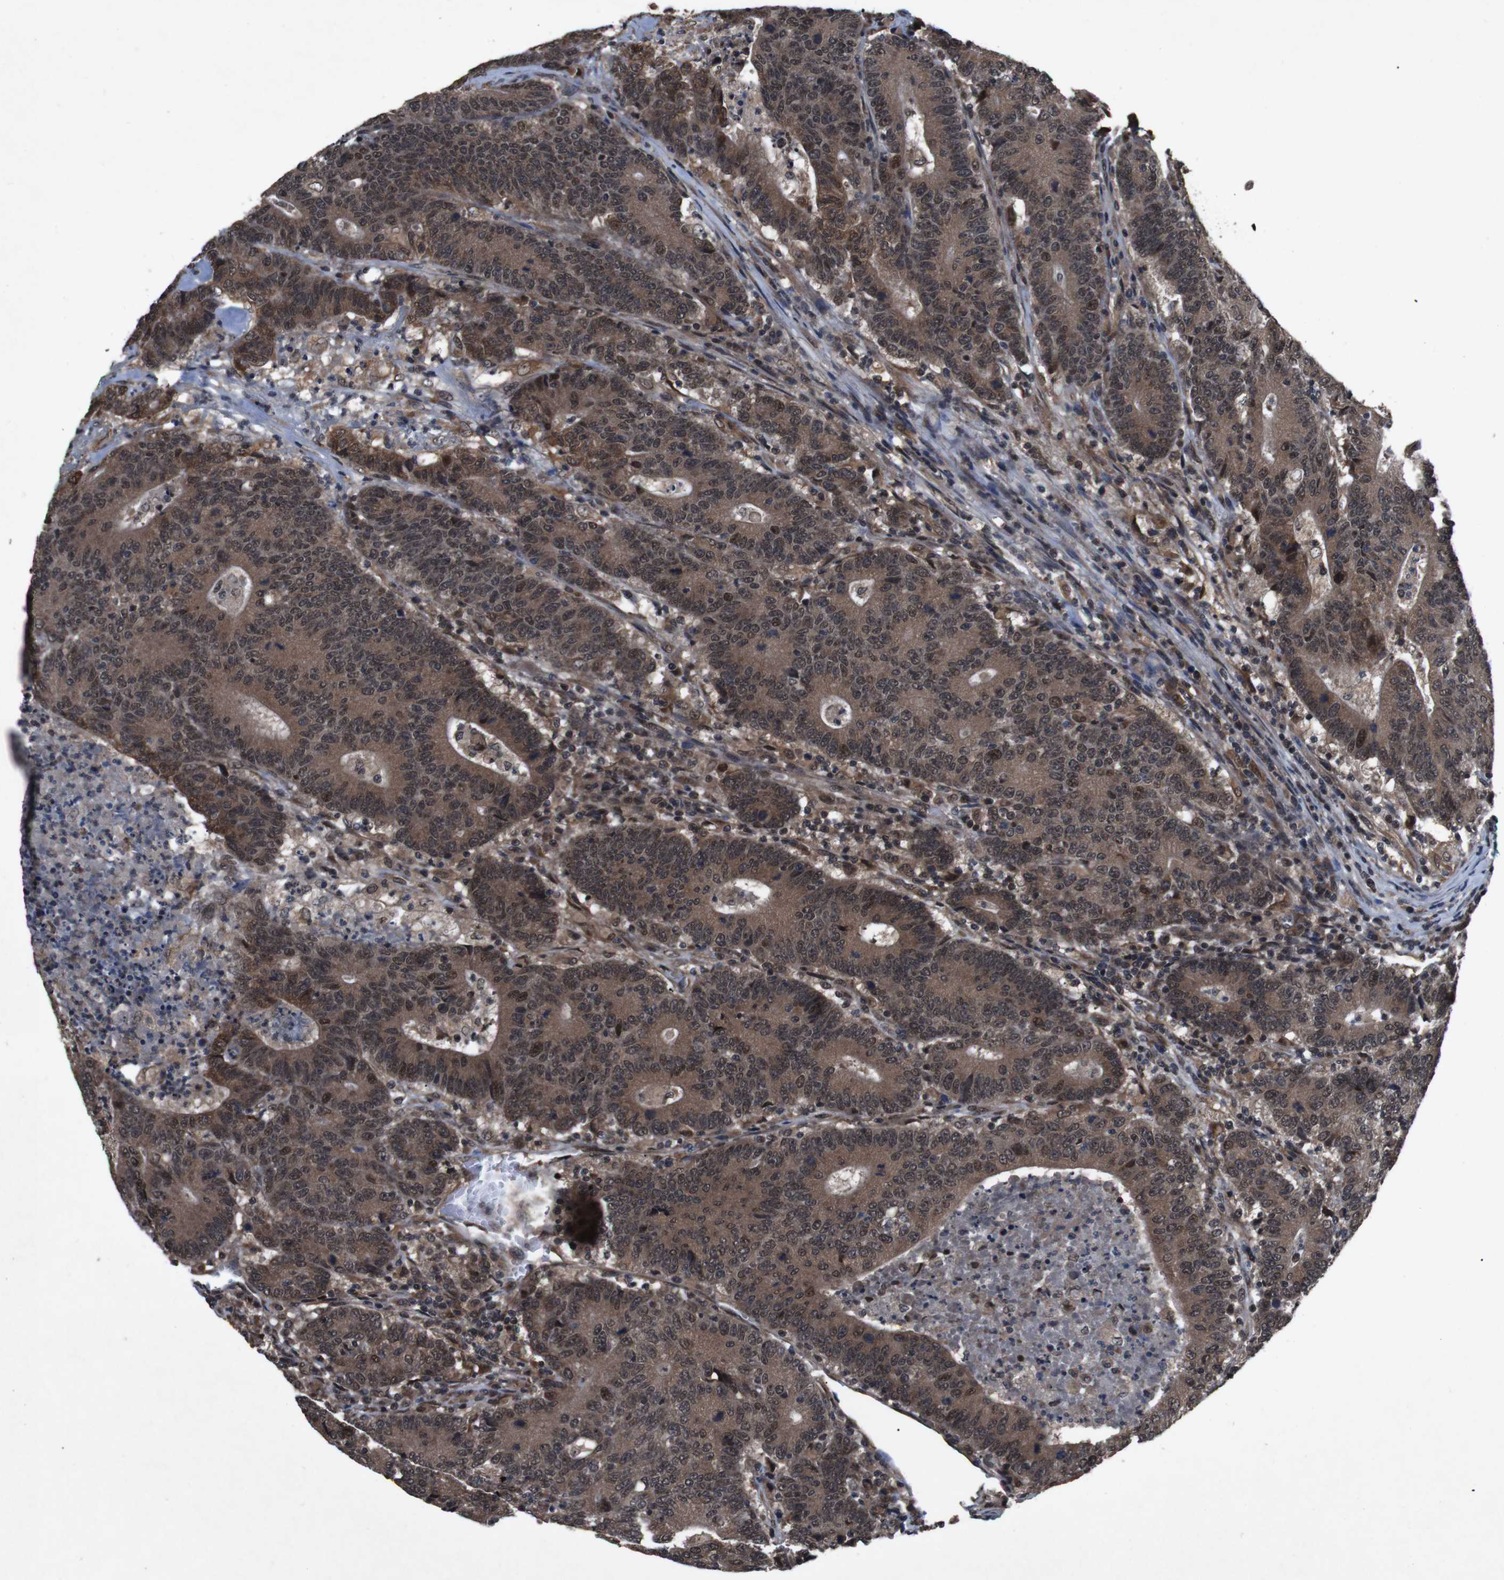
{"staining": {"intensity": "strong", "quantity": ">75%", "location": "cytoplasmic/membranous,nuclear"}, "tissue": "colorectal cancer", "cell_type": "Tumor cells", "image_type": "cancer", "snomed": [{"axis": "morphology", "description": "Normal tissue, NOS"}, {"axis": "morphology", "description": "Adenocarcinoma, NOS"}, {"axis": "topography", "description": "Colon"}], "caption": "Strong cytoplasmic/membranous and nuclear expression is seen in about >75% of tumor cells in colorectal cancer.", "gene": "SOCS1", "patient": {"sex": "female", "age": 75}}